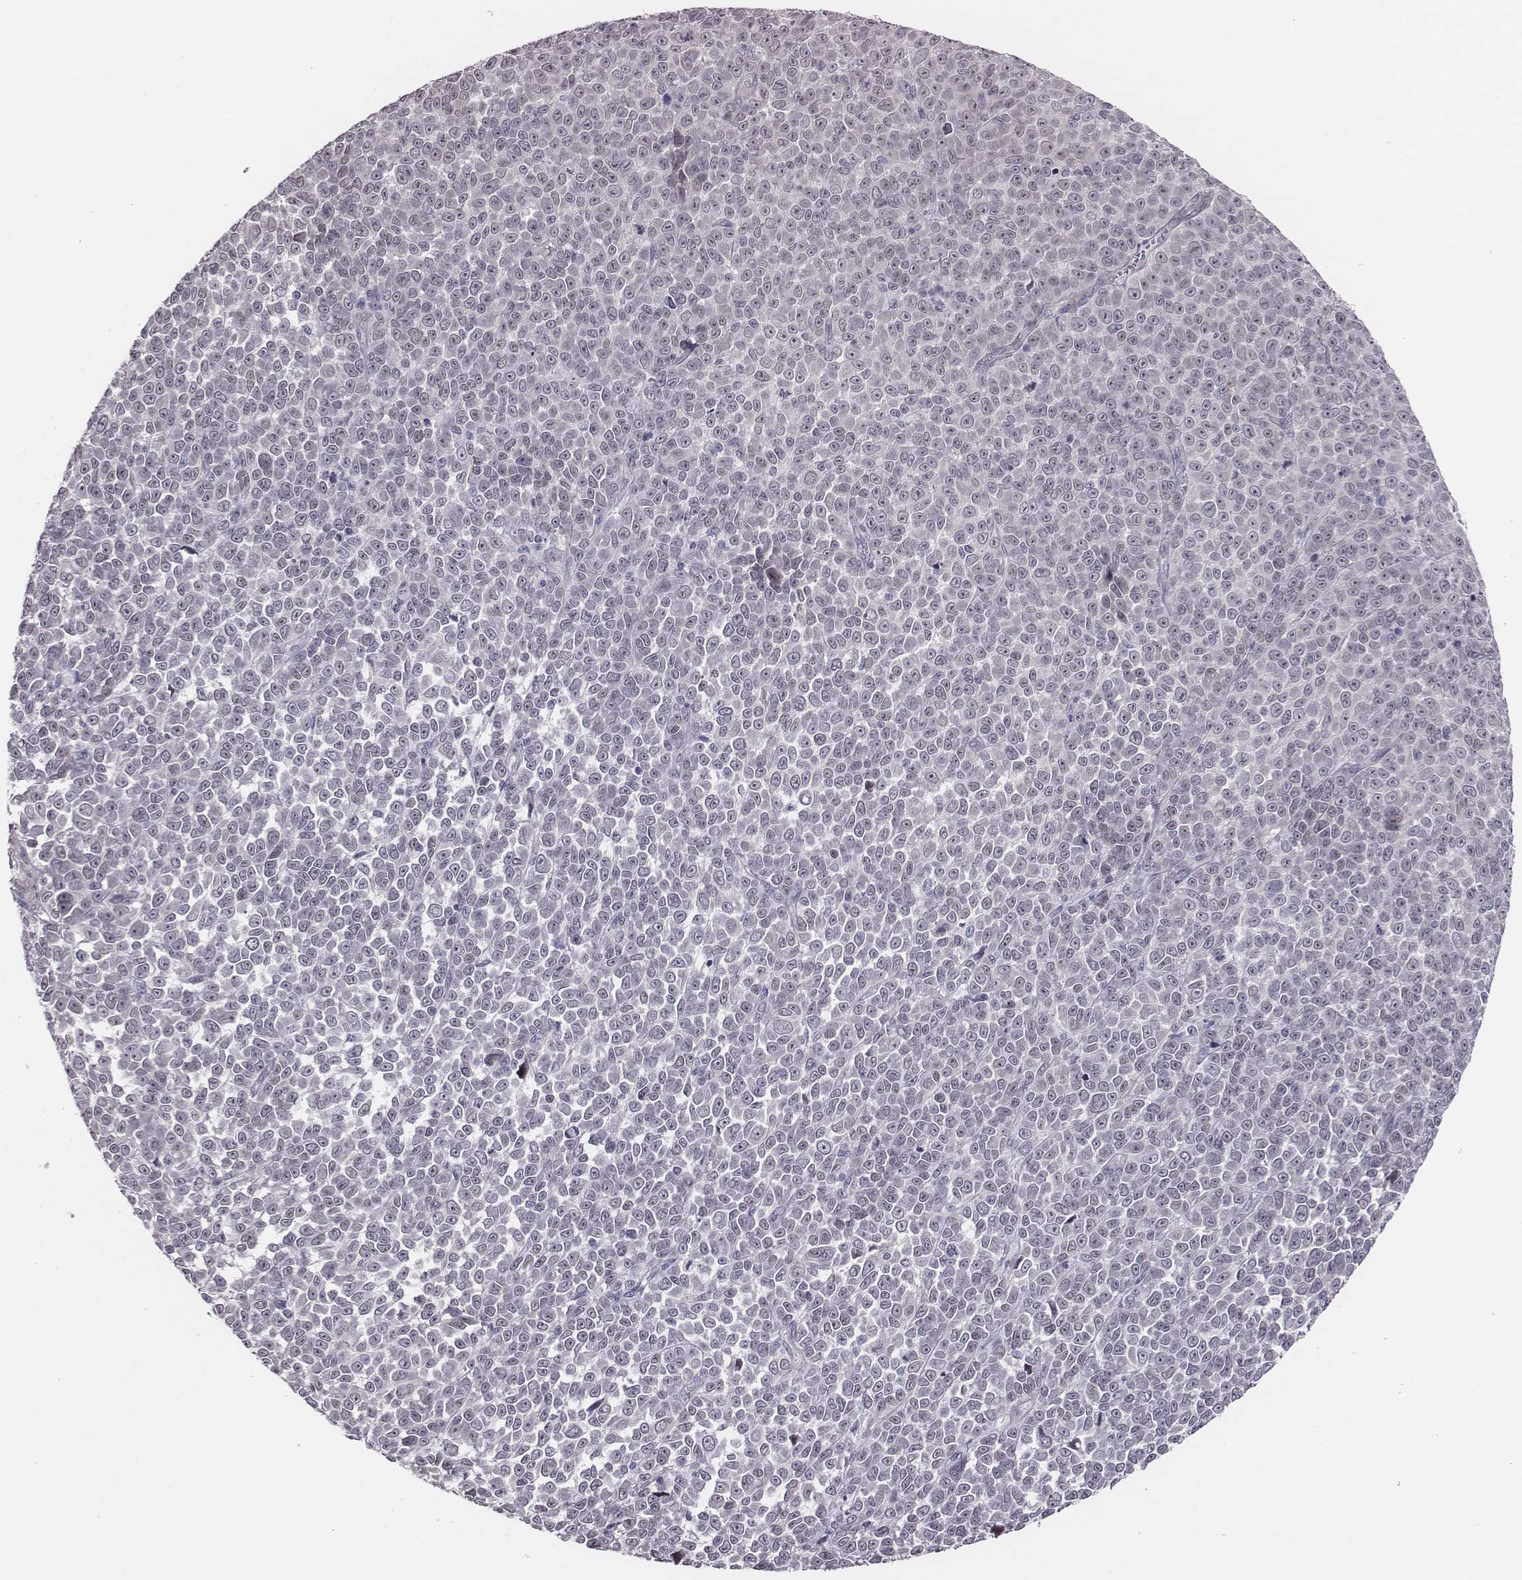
{"staining": {"intensity": "negative", "quantity": "none", "location": "none"}, "tissue": "melanoma", "cell_type": "Tumor cells", "image_type": "cancer", "snomed": [{"axis": "morphology", "description": "Malignant melanoma, NOS"}, {"axis": "topography", "description": "Skin"}], "caption": "Photomicrograph shows no significant protein expression in tumor cells of malignant melanoma.", "gene": "SCML2", "patient": {"sex": "female", "age": 95}}